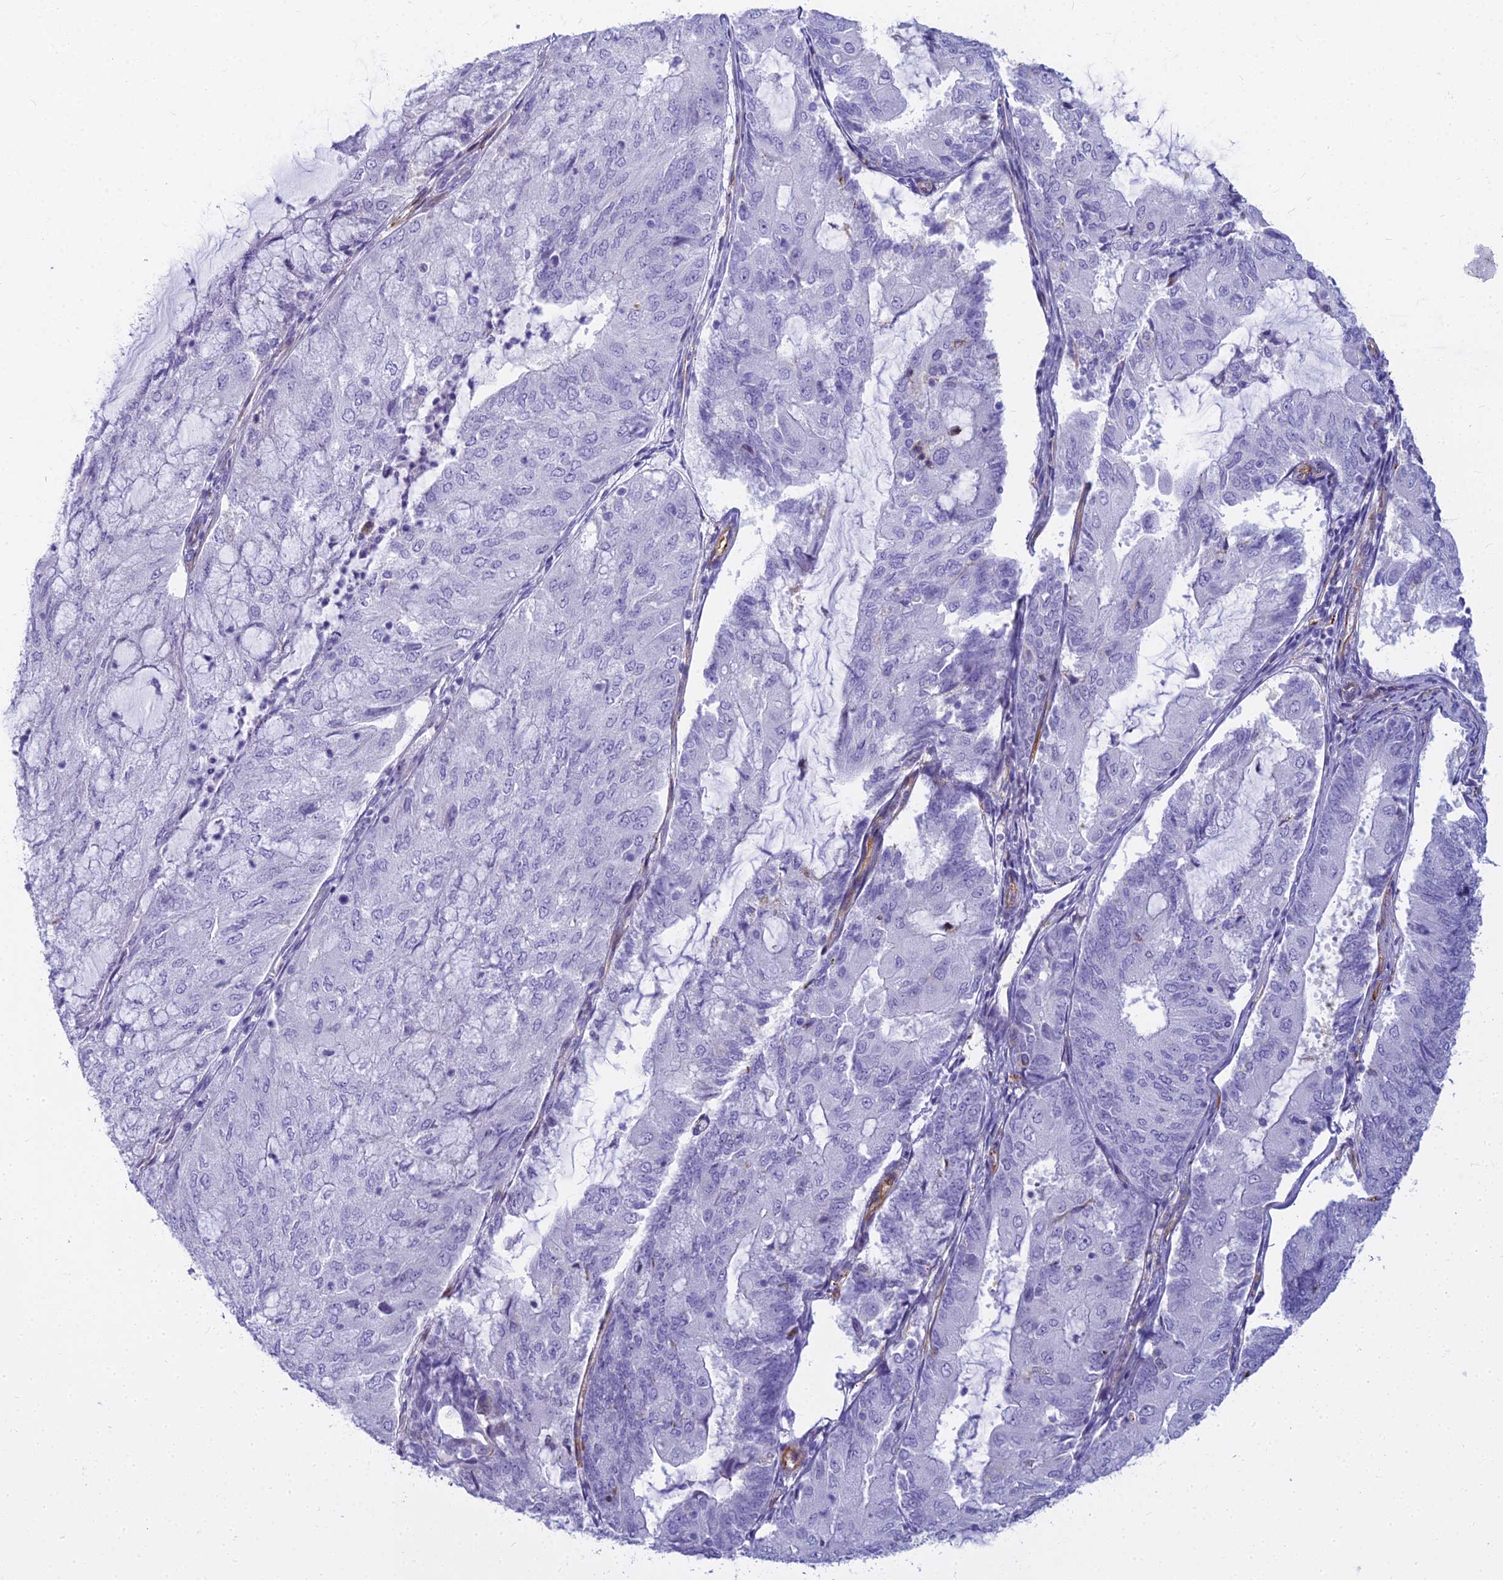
{"staining": {"intensity": "negative", "quantity": "none", "location": "none"}, "tissue": "endometrial cancer", "cell_type": "Tumor cells", "image_type": "cancer", "snomed": [{"axis": "morphology", "description": "Adenocarcinoma, NOS"}, {"axis": "topography", "description": "Endometrium"}], "caption": "Tumor cells show no significant staining in endometrial cancer.", "gene": "EVI2A", "patient": {"sex": "female", "age": 81}}